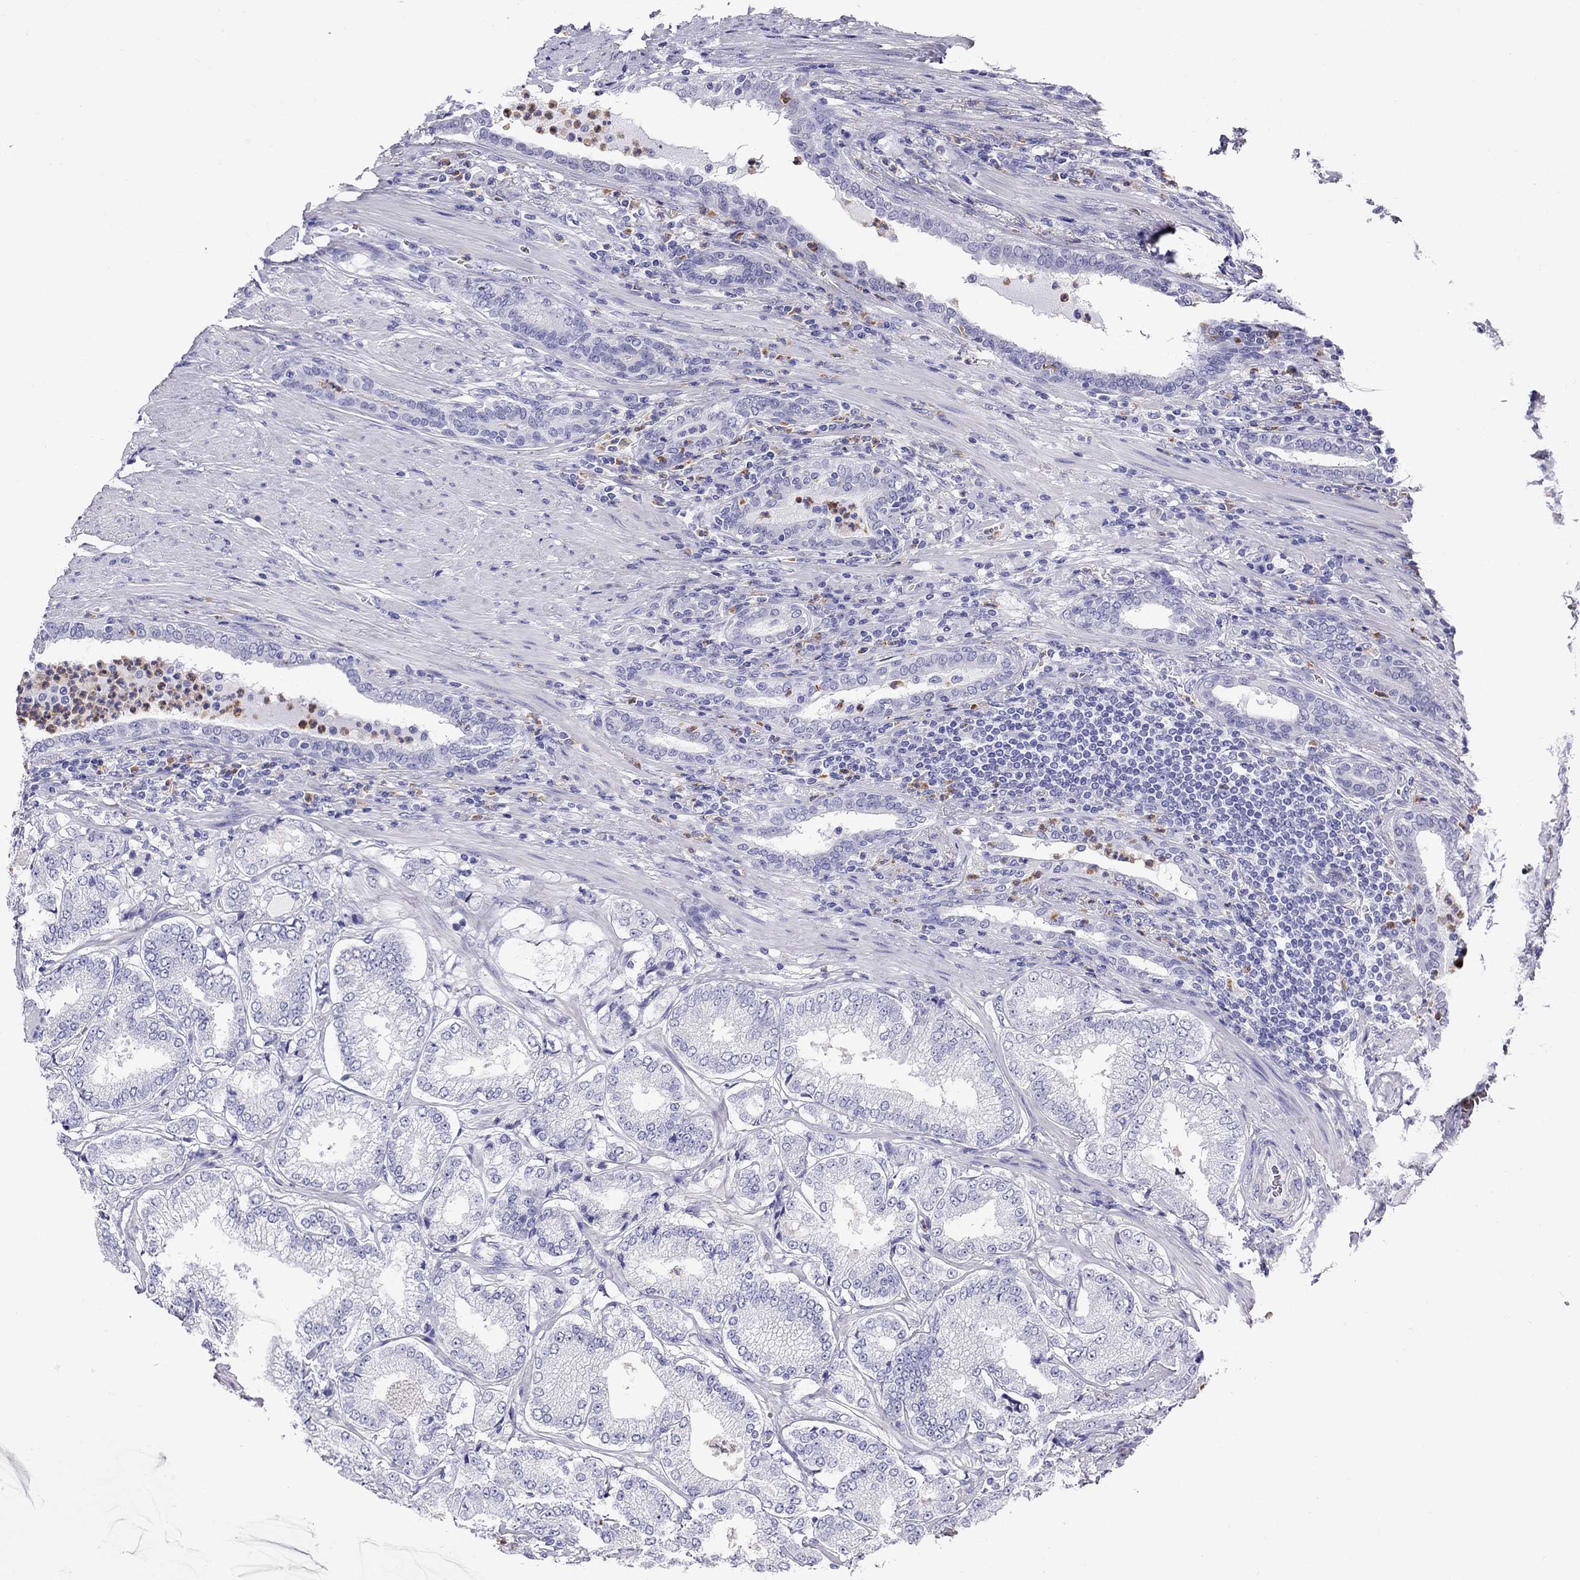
{"staining": {"intensity": "negative", "quantity": "none", "location": "none"}, "tissue": "prostate cancer", "cell_type": "Tumor cells", "image_type": "cancer", "snomed": [{"axis": "morphology", "description": "Adenocarcinoma, NOS"}, {"axis": "topography", "description": "Prostate"}], "caption": "Immunohistochemistry photomicrograph of human prostate adenocarcinoma stained for a protein (brown), which exhibits no expression in tumor cells. The staining is performed using DAB (3,3'-diaminobenzidine) brown chromogen with nuclei counter-stained in using hematoxylin.", "gene": "PPP1R36", "patient": {"sex": "male", "age": 65}}